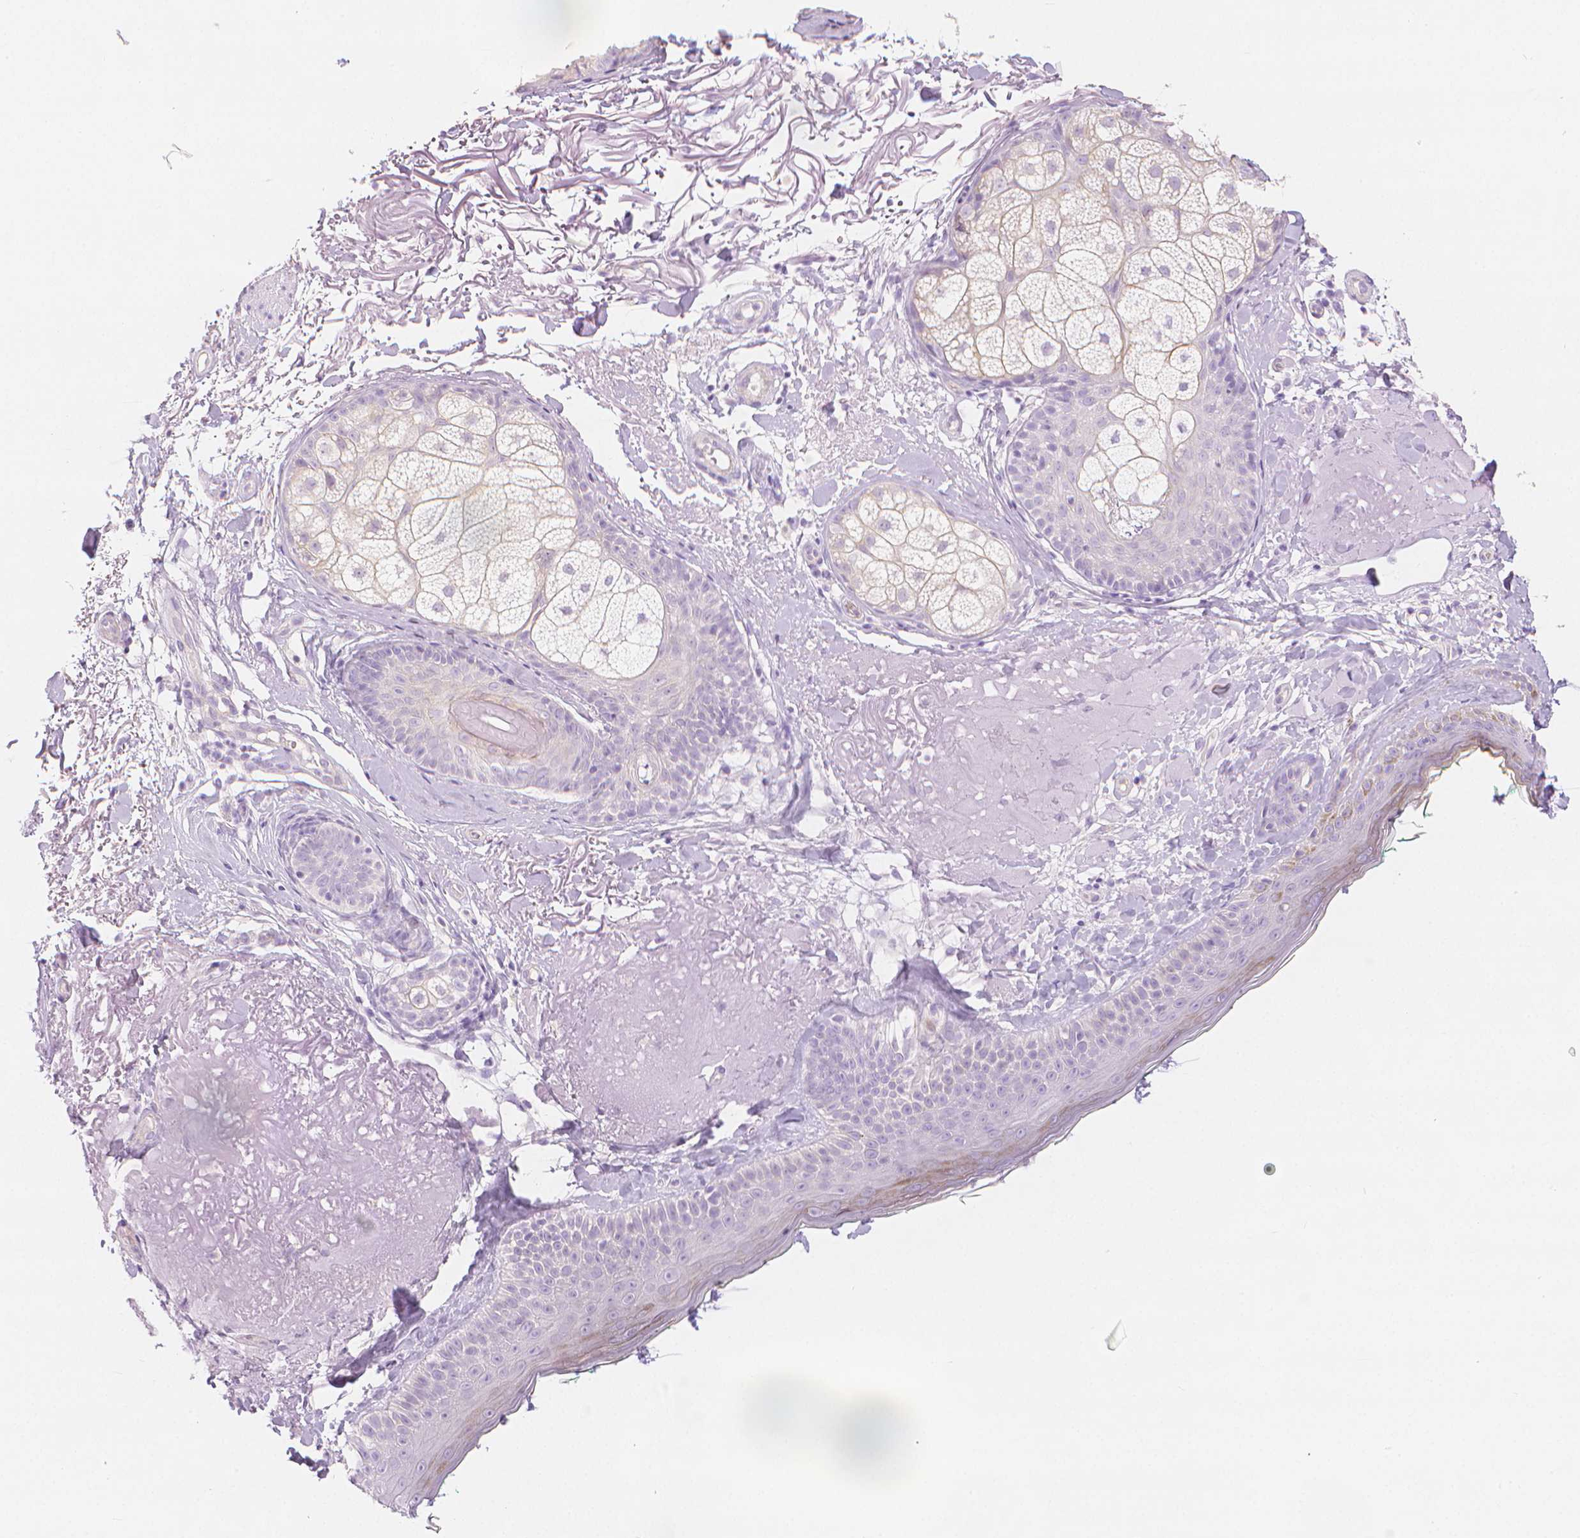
{"staining": {"intensity": "negative", "quantity": "none", "location": "none"}, "tissue": "skin", "cell_type": "Fibroblasts", "image_type": "normal", "snomed": [{"axis": "morphology", "description": "Normal tissue, NOS"}, {"axis": "topography", "description": "Skin"}], "caption": "Fibroblasts are negative for protein expression in benign human skin. (Brightfield microscopy of DAB IHC at high magnification).", "gene": "SLC27A5", "patient": {"sex": "male", "age": 73}}